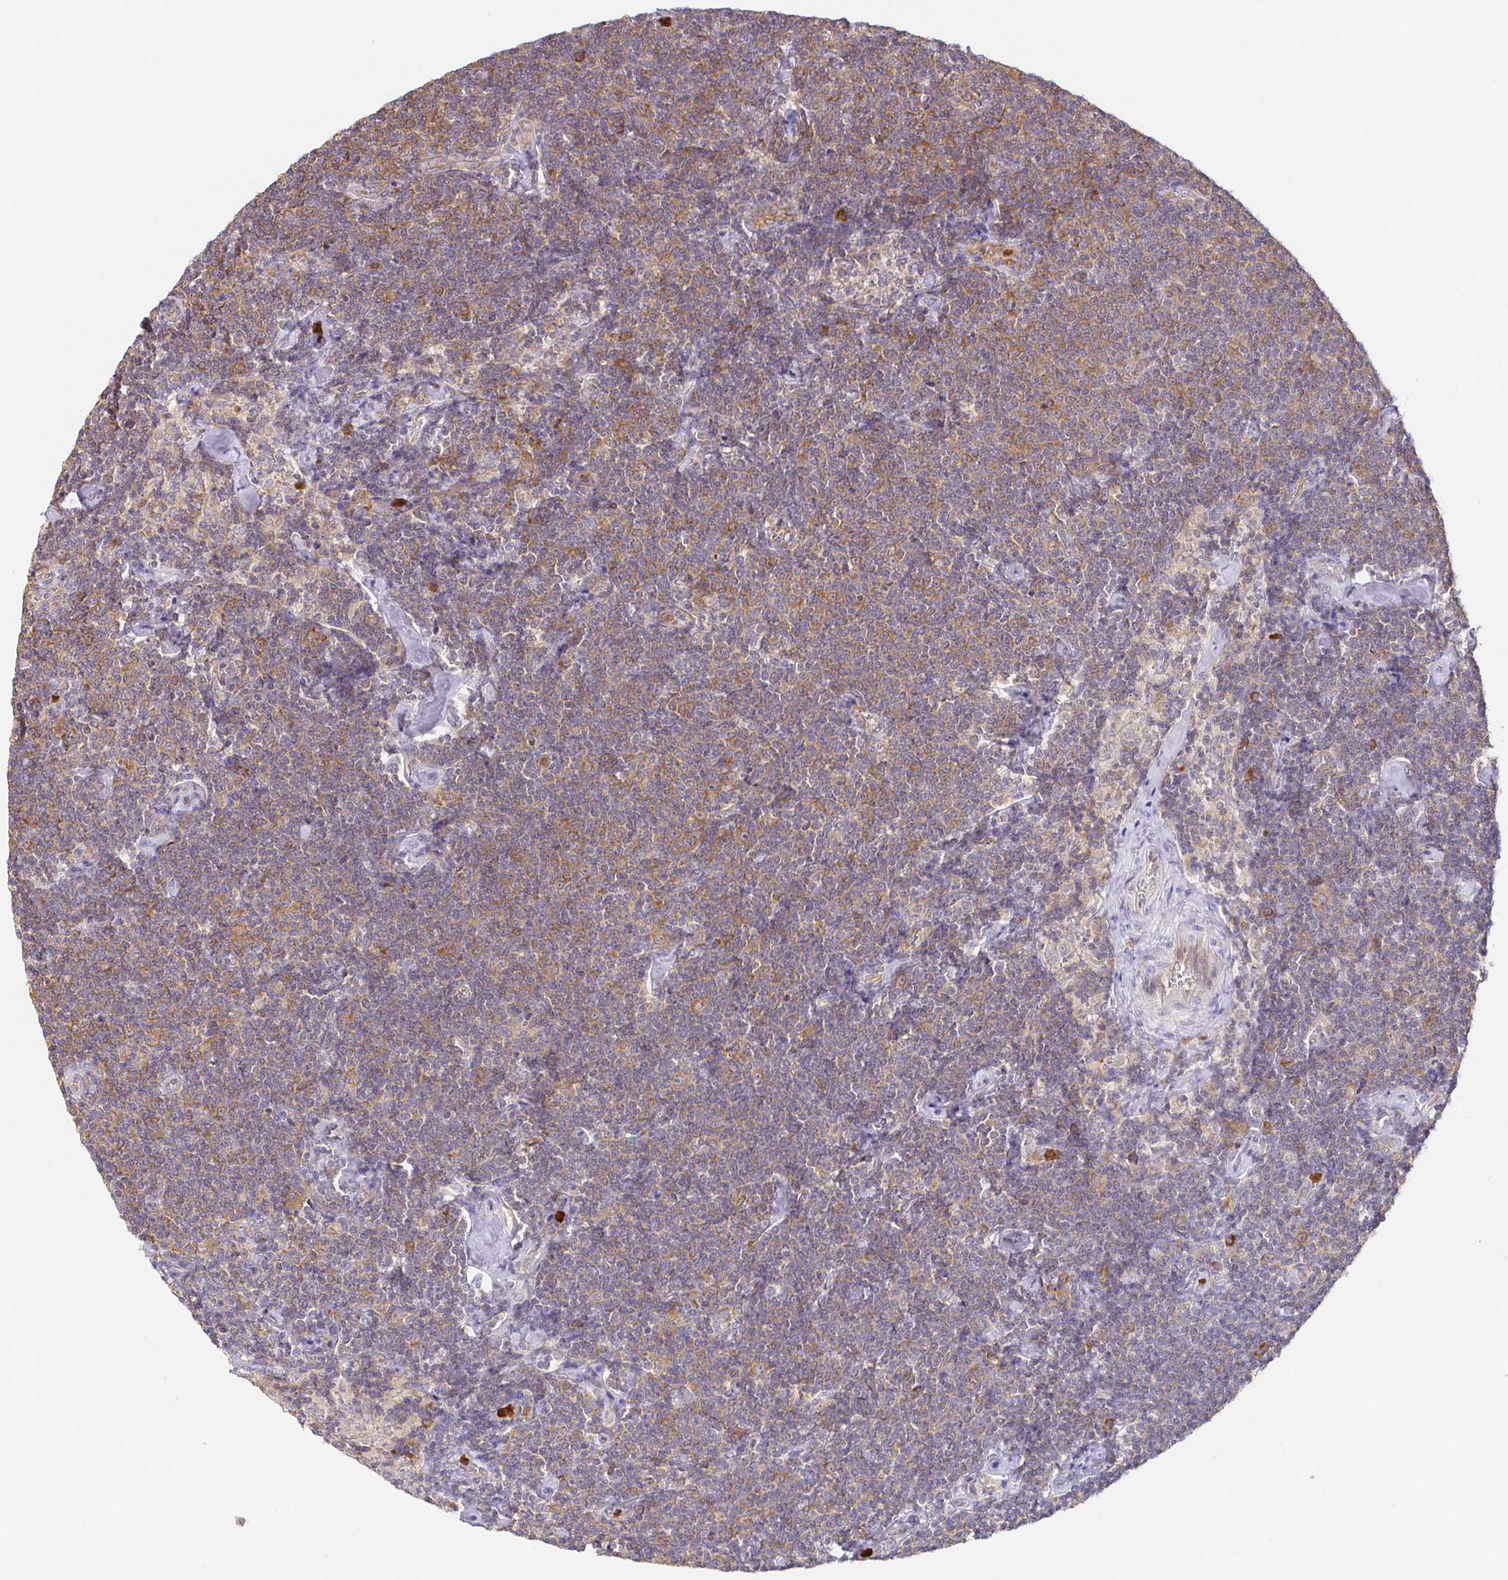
{"staining": {"intensity": "weak", "quantity": "25%-75%", "location": "cytoplasmic/membranous"}, "tissue": "lymphoma", "cell_type": "Tumor cells", "image_type": "cancer", "snomed": [{"axis": "morphology", "description": "Malignant lymphoma, non-Hodgkin's type, Low grade"}, {"axis": "topography", "description": "Lymph node"}], "caption": "About 25%-75% of tumor cells in malignant lymphoma, non-Hodgkin's type (low-grade) reveal weak cytoplasmic/membranous protein positivity as visualized by brown immunohistochemical staining.", "gene": "PDPK1", "patient": {"sex": "male", "age": 81}}